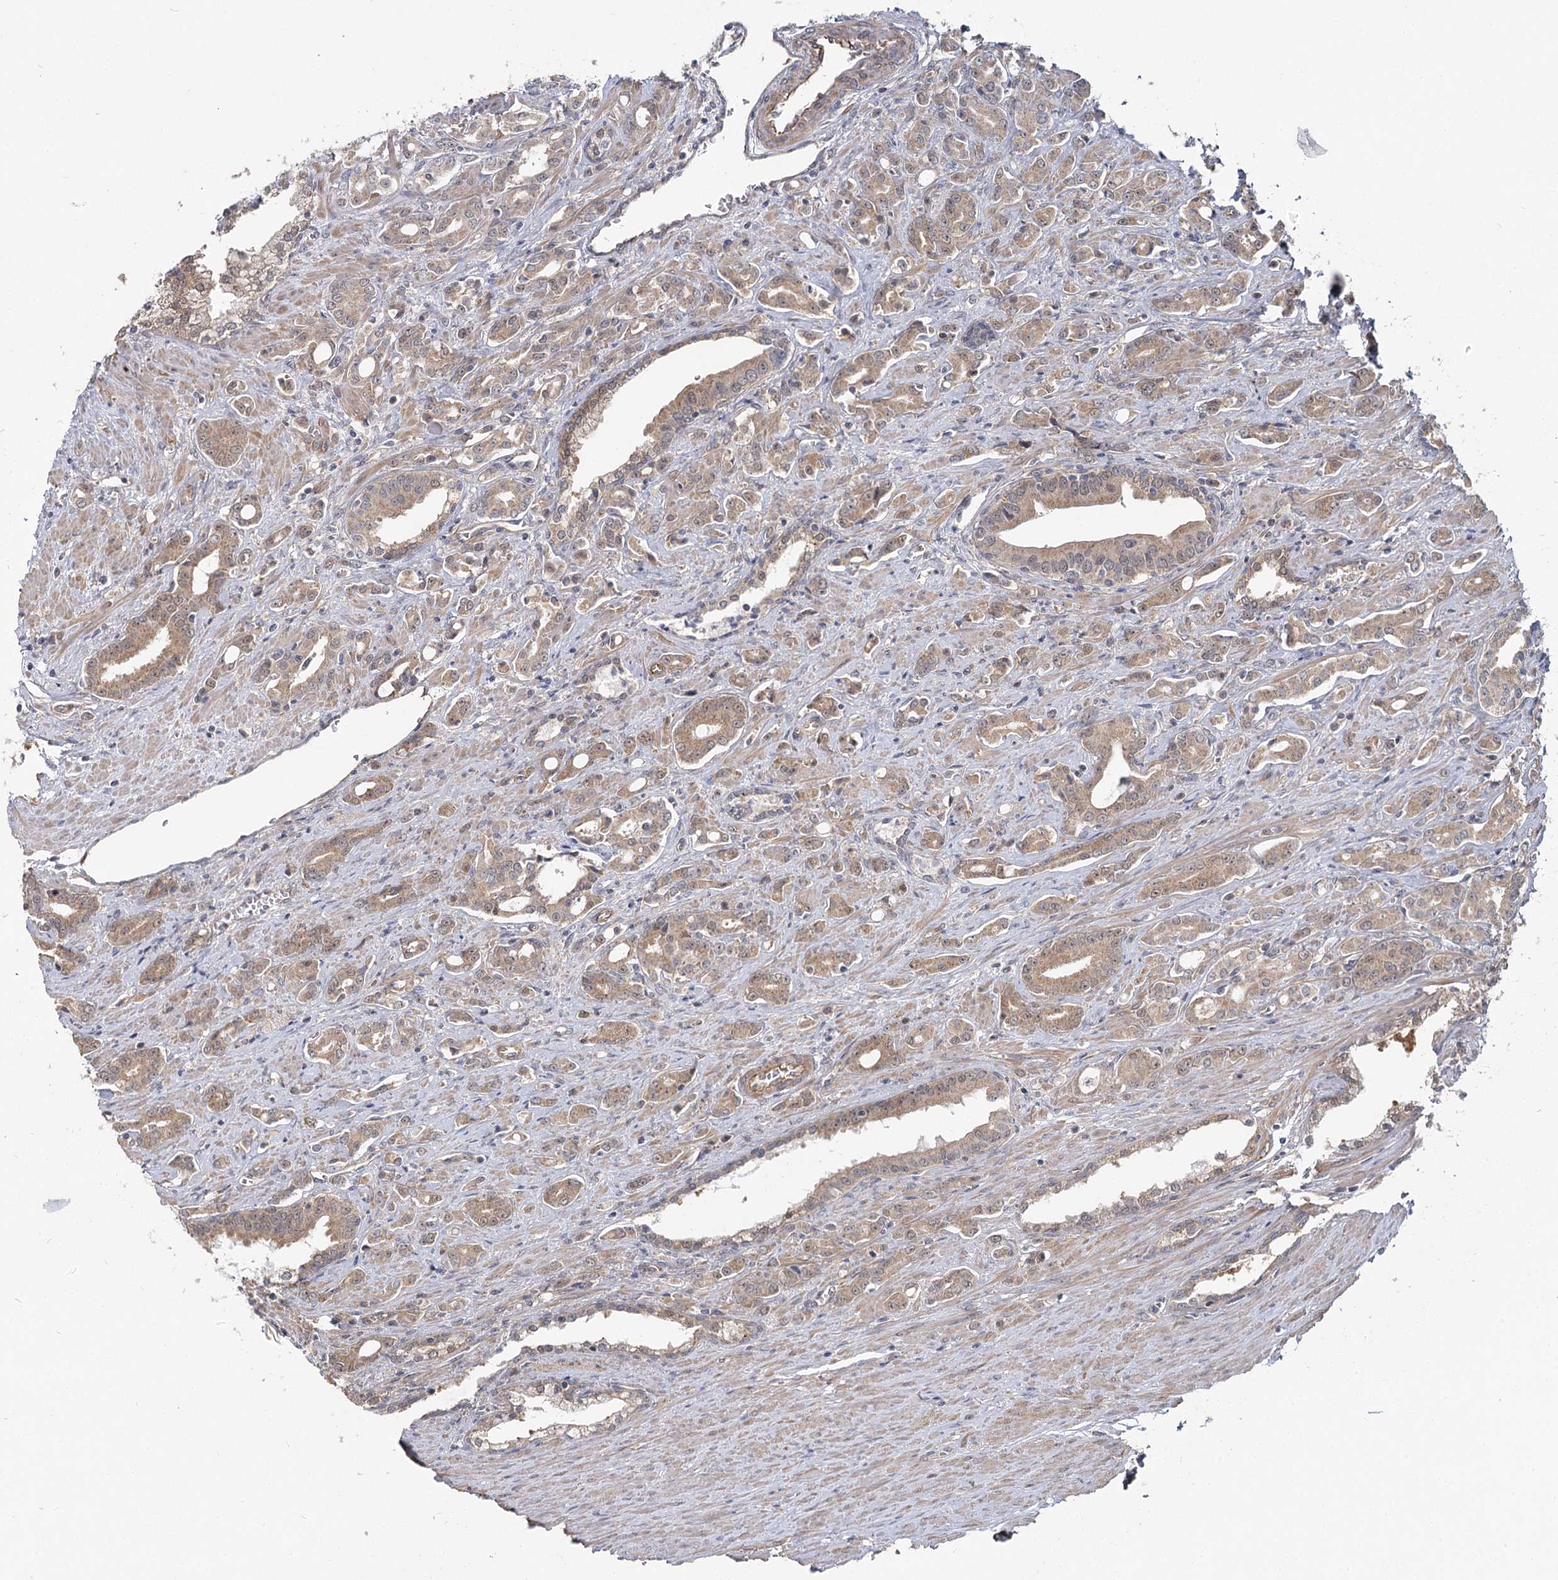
{"staining": {"intensity": "moderate", "quantity": ">75%", "location": "cytoplasmic/membranous"}, "tissue": "prostate cancer", "cell_type": "Tumor cells", "image_type": "cancer", "snomed": [{"axis": "morphology", "description": "Adenocarcinoma, High grade"}, {"axis": "topography", "description": "Prostate"}], "caption": "Prostate high-grade adenocarcinoma stained with a brown dye displays moderate cytoplasmic/membranous positive expression in about >75% of tumor cells.", "gene": "TBC1D9B", "patient": {"sex": "male", "age": 72}}